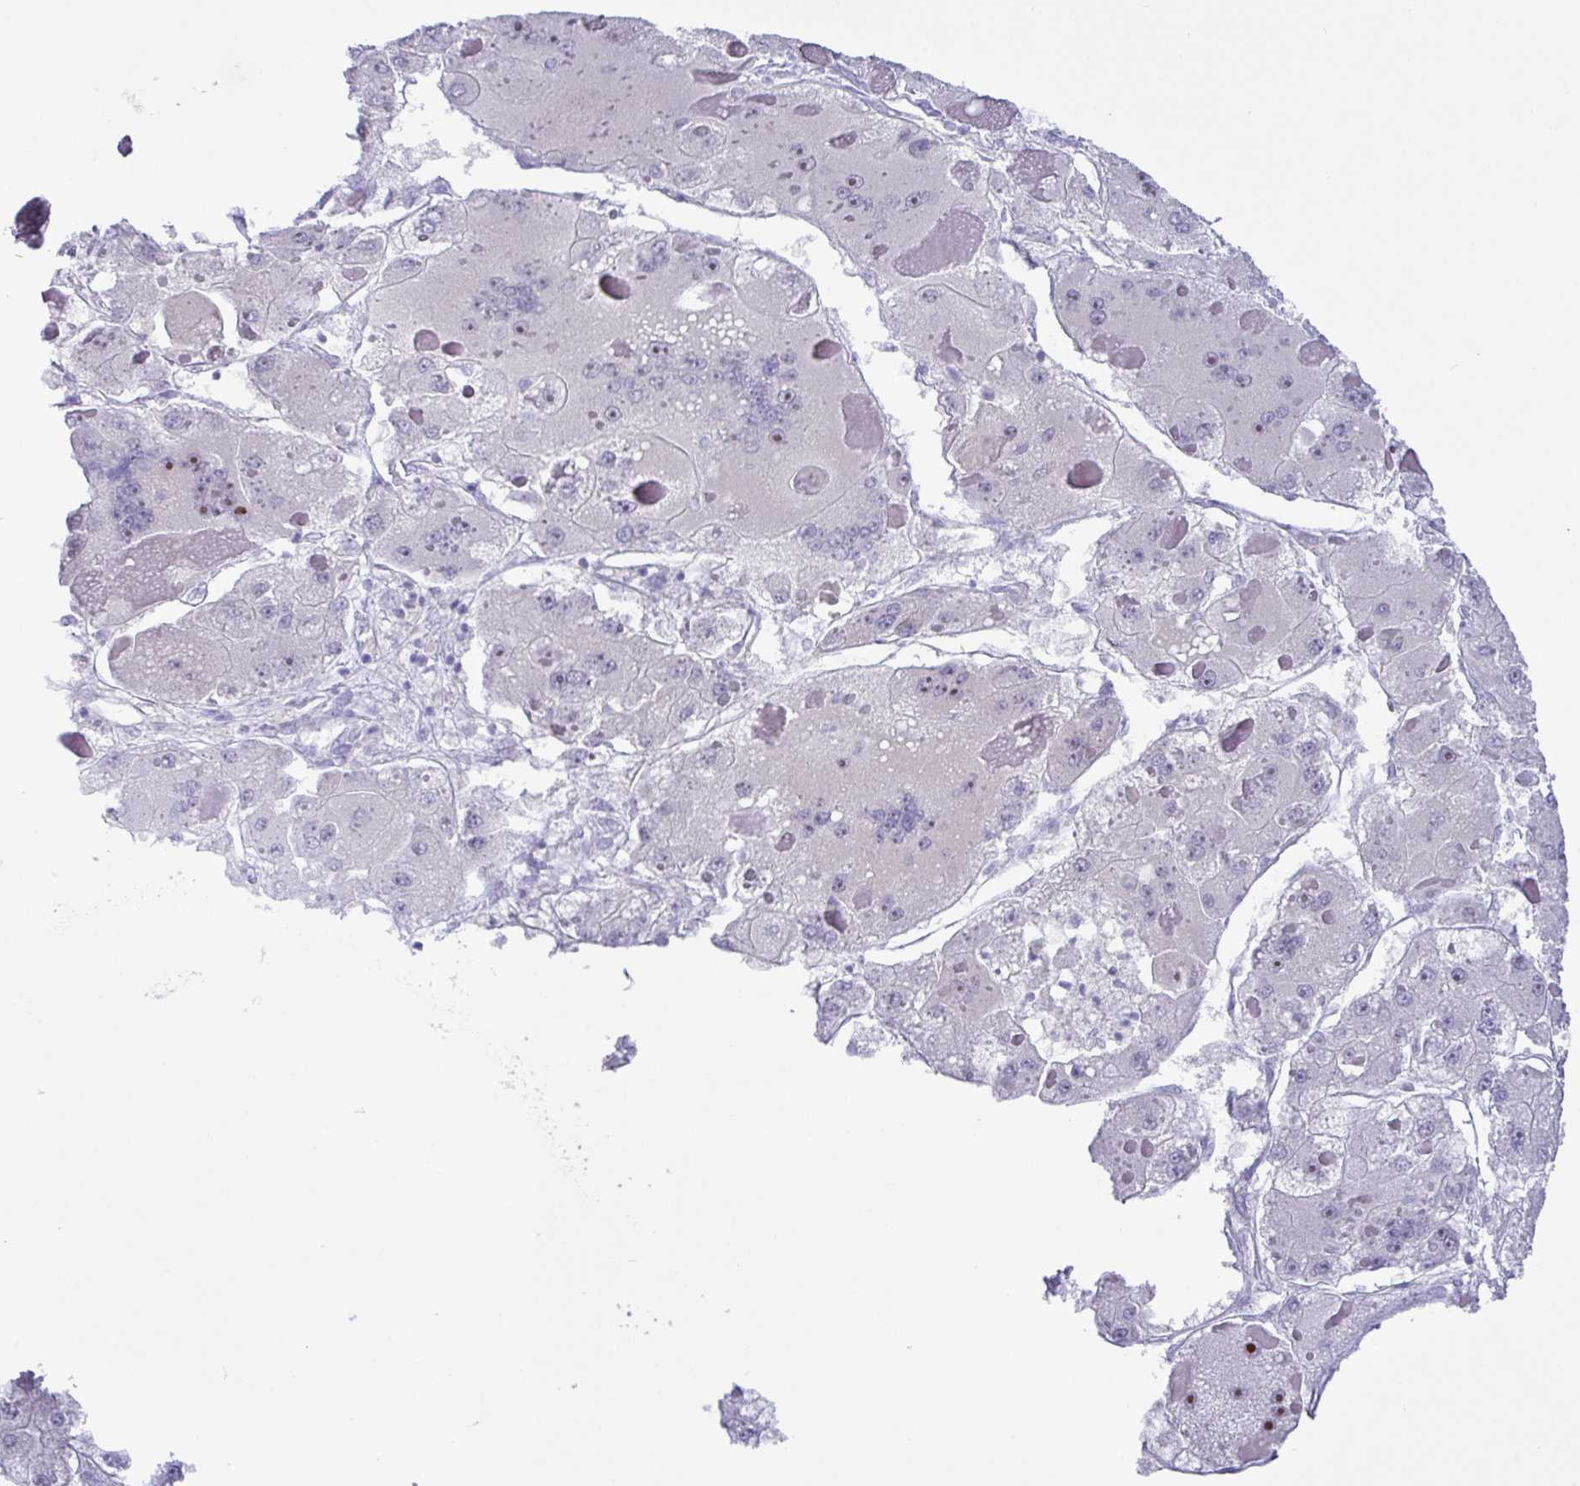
{"staining": {"intensity": "negative", "quantity": "none", "location": "none"}, "tissue": "liver cancer", "cell_type": "Tumor cells", "image_type": "cancer", "snomed": [{"axis": "morphology", "description": "Carcinoma, Hepatocellular, NOS"}, {"axis": "topography", "description": "Liver"}], "caption": "High power microscopy micrograph of an immunohistochemistry (IHC) micrograph of liver cancer (hepatocellular carcinoma), revealing no significant expression in tumor cells.", "gene": "MRM2", "patient": {"sex": "female", "age": 73}}